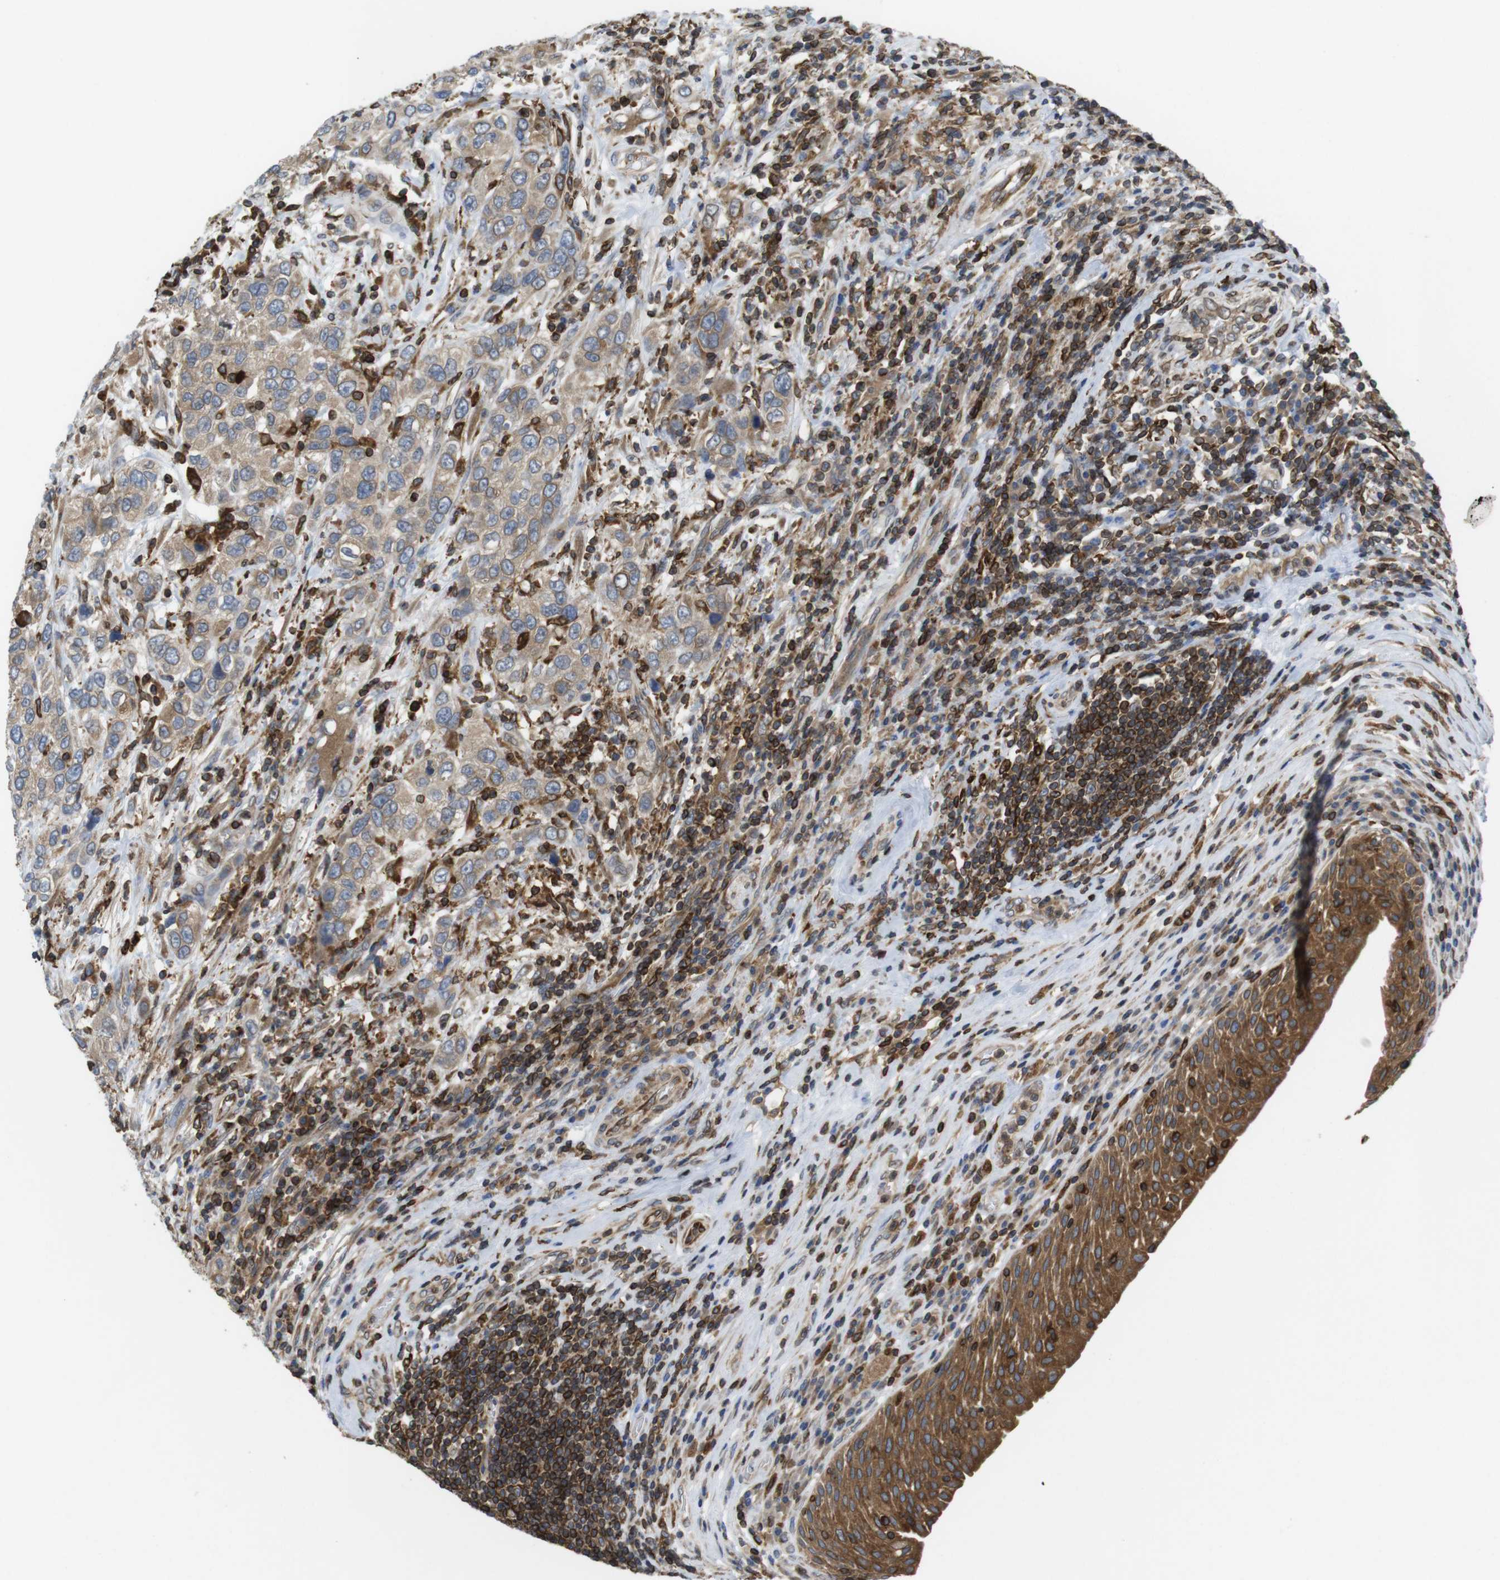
{"staining": {"intensity": "weak", "quantity": ">75%", "location": "cytoplasmic/membranous"}, "tissue": "urothelial cancer", "cell_type": "Tumor cells", "image_type": "cancer", "snomed": [{"axis": "morphology", "description": "Urothelial carcinoma, High grade"}, {"axis": "topography", "description": "Urinary bladder"}], "caption": "There is low levels of weak cytoplasmic/membranous positivity in tumor cells of high-grade urothelial carcinoma, as demonstrated by immunohistochemical staining (brown color).", "gene": "ARL6IP5", "patient": {"sex": "female", "age": 80}}